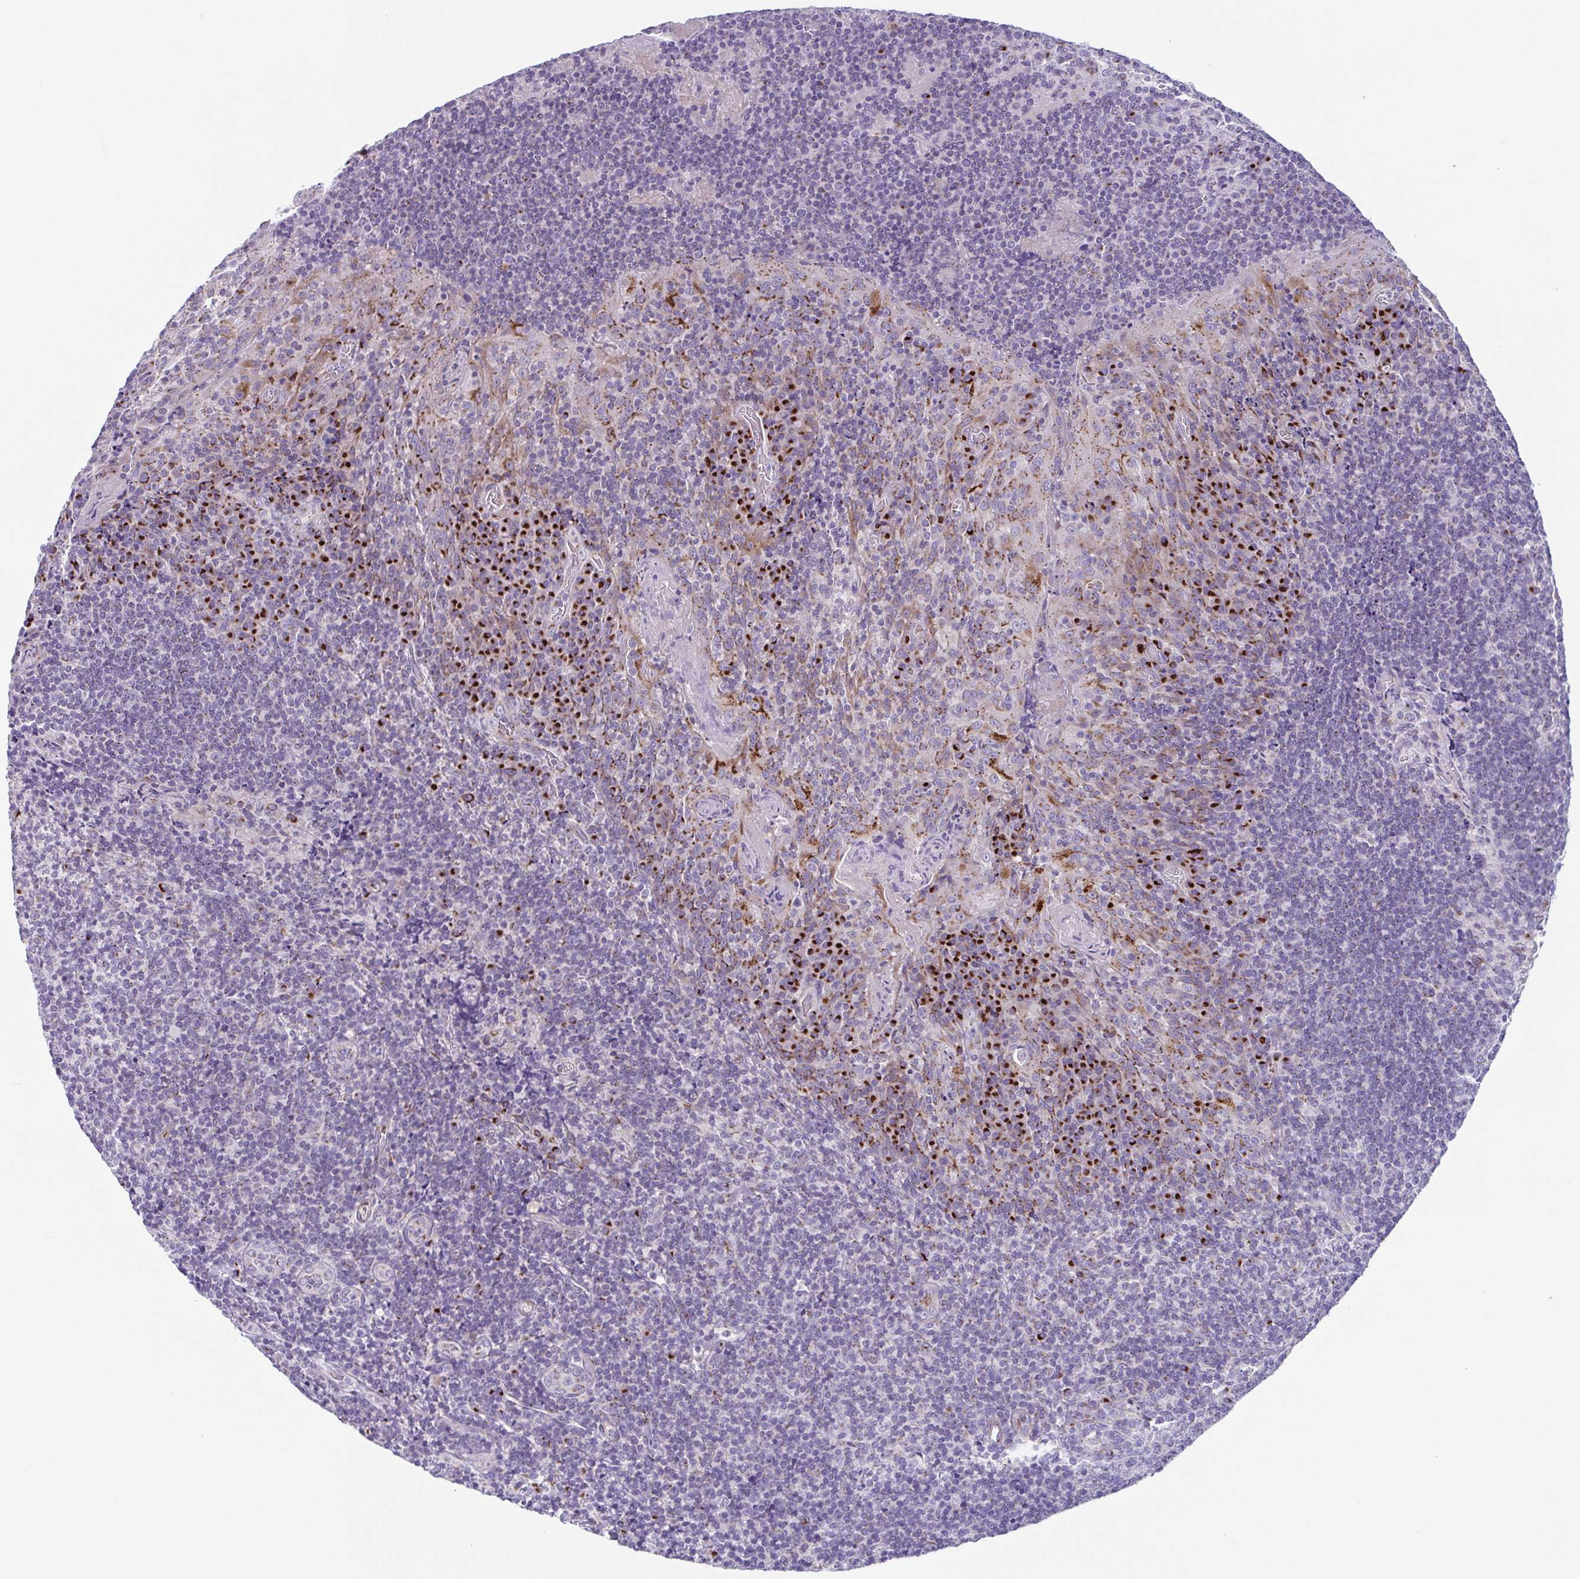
{"staining": {"intensity": "strong", "quantity": "<25%", "location": "cytoplasmic/membranous"}, "tissue": "tonsil", "cell_type": "Non-germinal center cells", "image_type": "normal", "snomed": [{"axis": "morphology", "description": "Normal tissue, NOS"}, {"axis": "topography", "description": "Tonsil"}], "caption": "Immunohistochemistry (IHC) histopathology image of benign tonsil stained for a protein (brown), which reveals medium levels of strong cytoplasmic/membranous expression in approximately <25% of non-germinal center cells.", "gene": "COL17A1", "patient": {"sex": "male", "age": 17}}